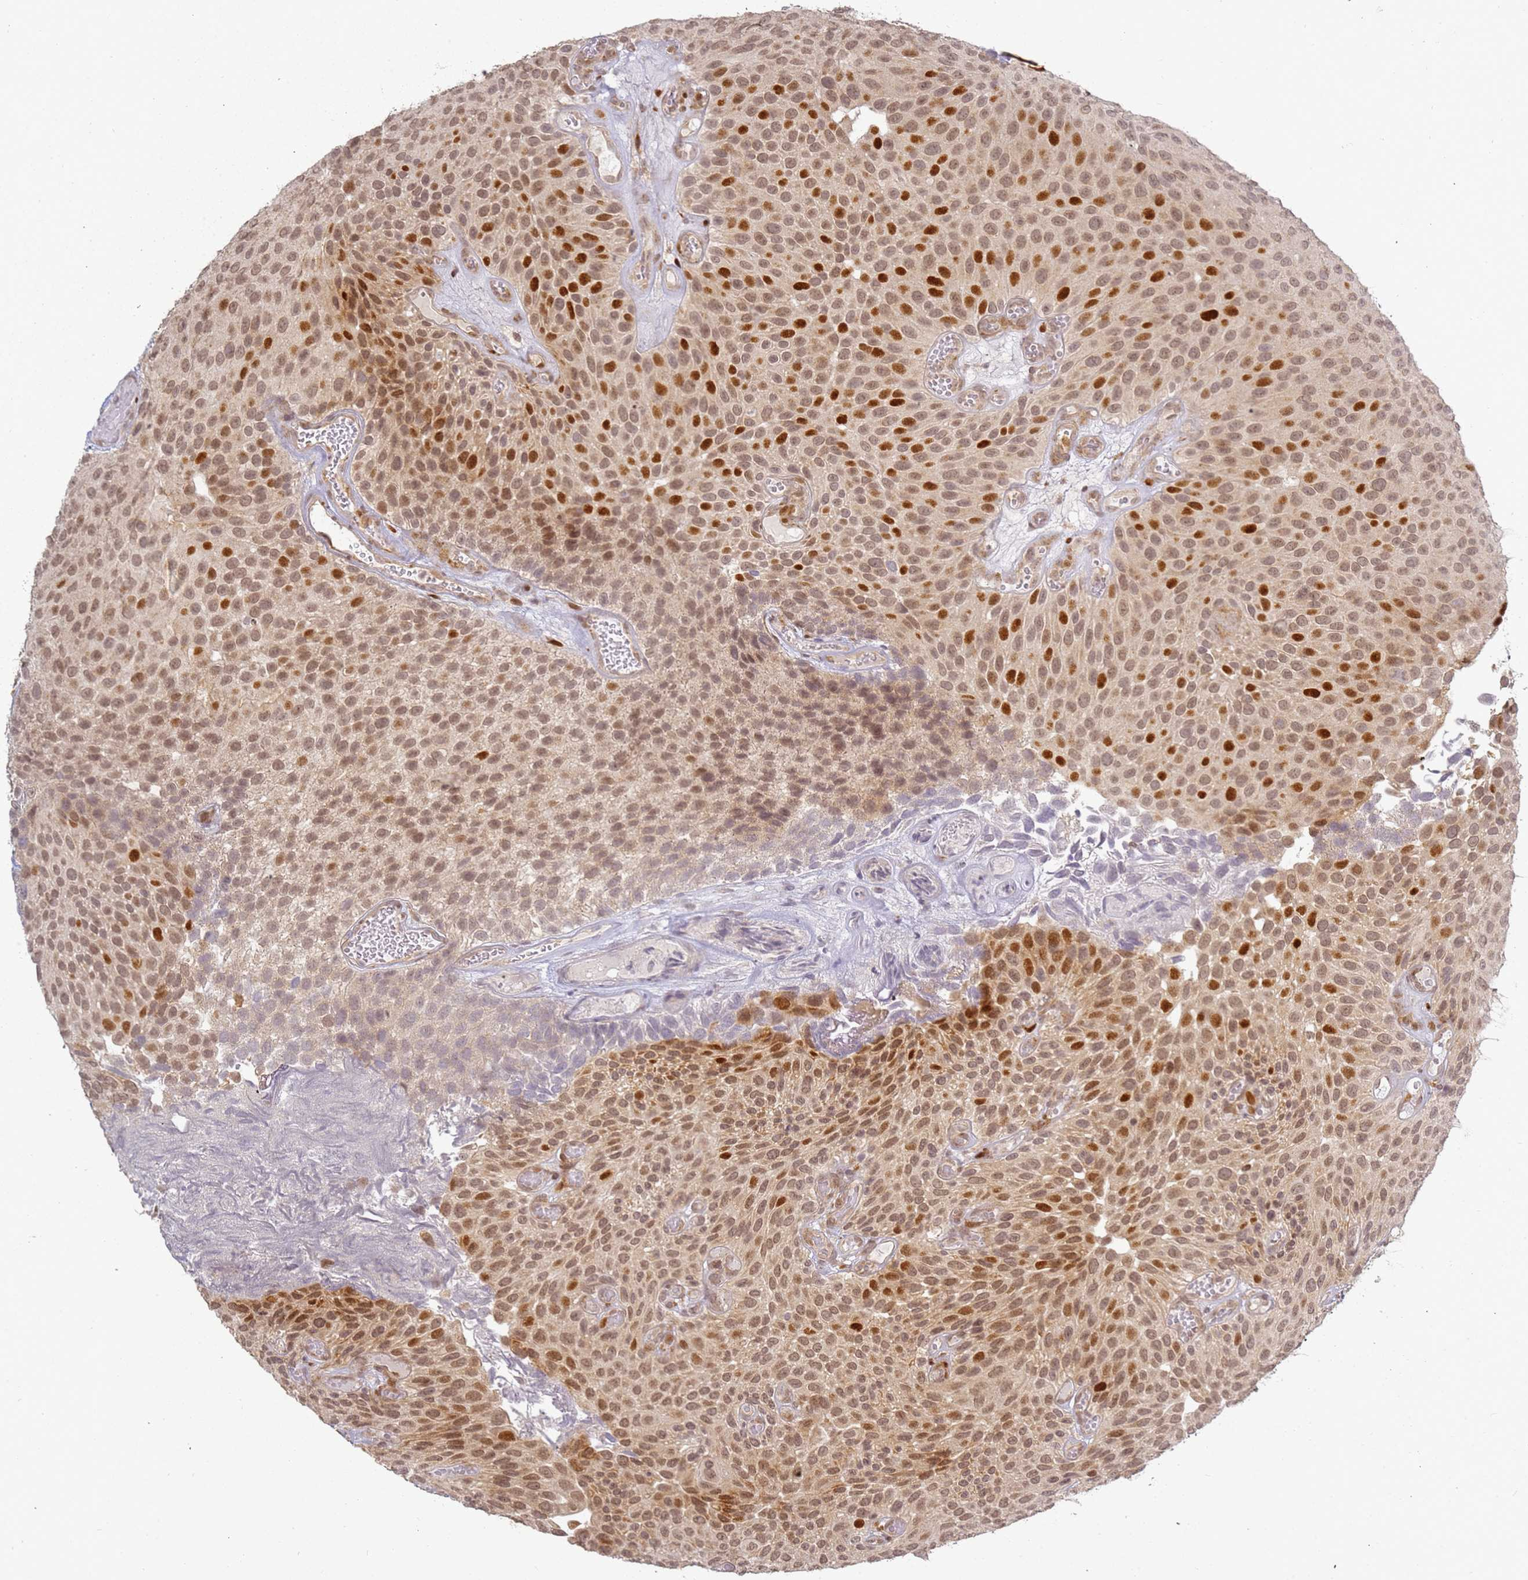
{"staining": {"intensity": "strong", "quantity": "25%-75%", "location": "nuclear"}, "tissue": "urothelial cancer", "cell_type": "Tumor cells", "image_type": "cancer", "snomed": [{"axis": "morphology", "description": "Urothelial carcinoma, Low grade"}, {"axis": "topography", "description": "Urinary bladder"}], "caption": "Strong nuclear staining for a protein is appreciated in about 25%-75% of tumor cells of low-grade urothelial carcinoma using immunohistochemistry.", "gene": "ABCA2", "patient": {"sex": "male", "age": 89}}